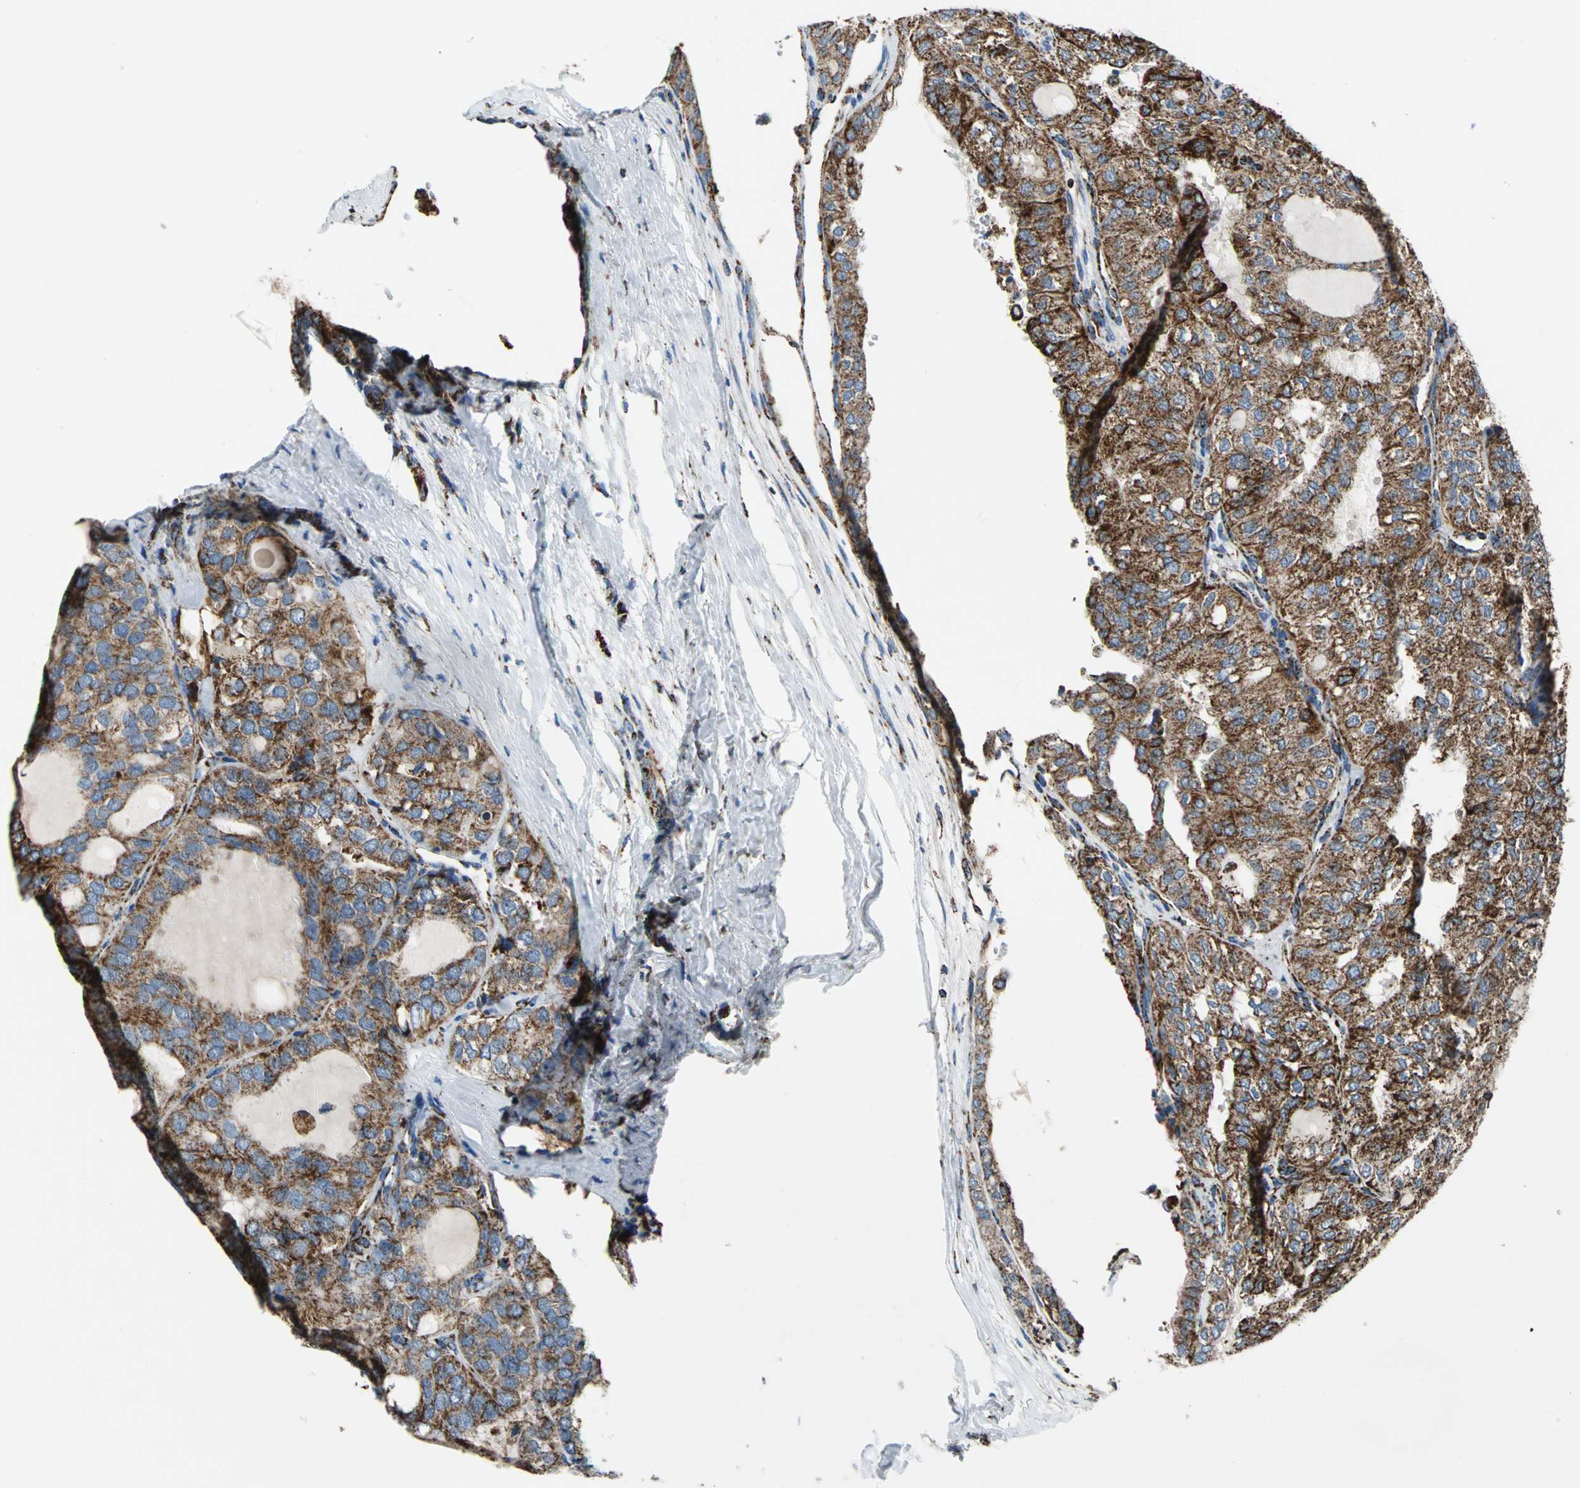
{"staining": {"intensity": "strong", "quantity": ">75%", "location": "cytoplasmic/membranous"}, "tissue": "thyroid cancer", "cell_type": "Tumor cells", "image_type": "cancer", "snomed": [{"axis": "morphology", "description": "Follicular adenoma carcinoma, NOS"}, {"axis": "topography", "description": "Thyroid gland"}], "caption": "This photomicrograph reveals thyroid cancer (follicular adenoma carcinoma) stained with immunohistochemistry to label a protein in brown. The cytoplasmic/membranous of tumor cells show strong positivity for the protein. Nuclei are counter-stained blue.", "gene": "ECH1", "patient": {"sex": "male", "age": 75}}